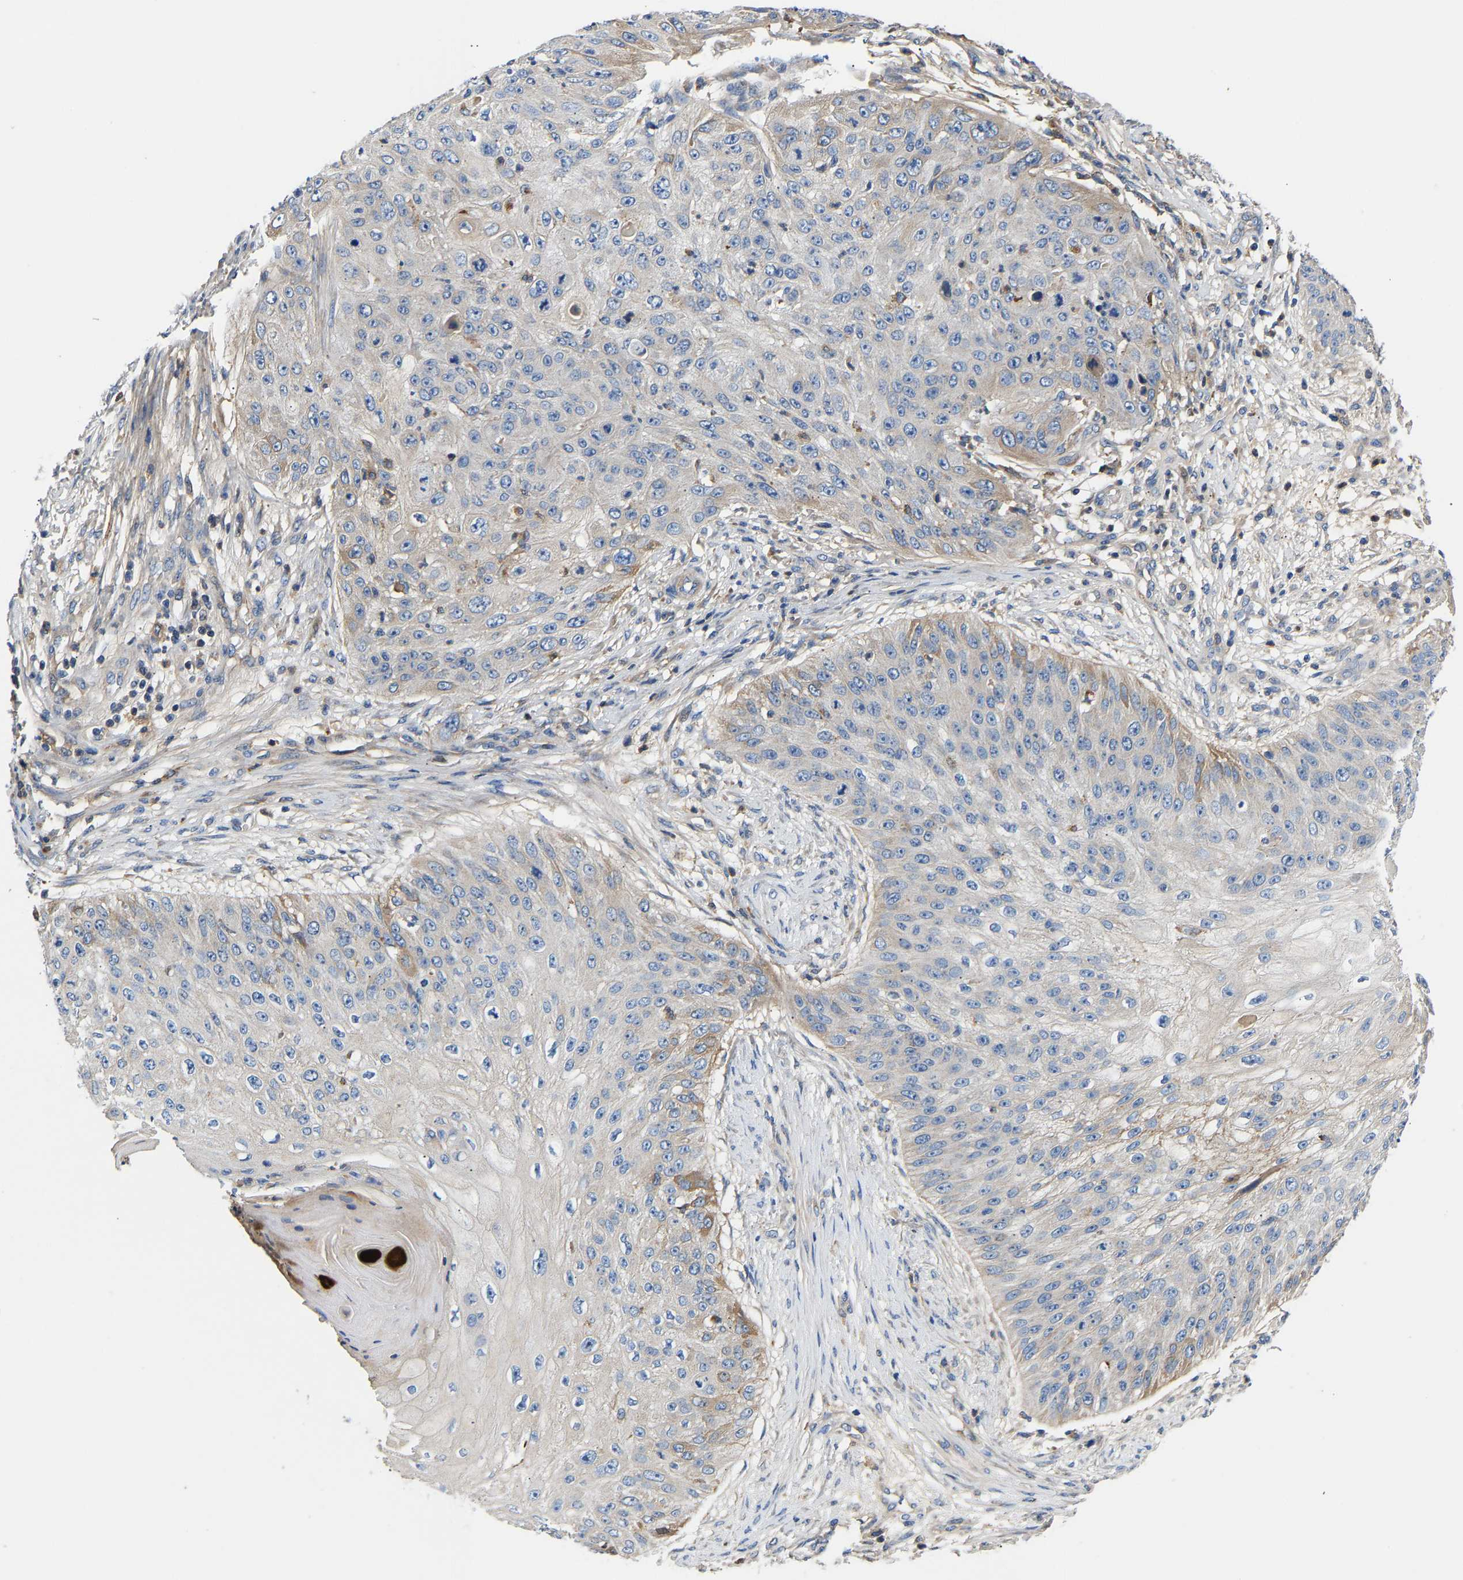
{"staining": {"intensity": "negative", "quantity": "none", "location": "none"}, "tissue": "skin cancer", "cell_type": "Tumor cells", "image_type": "cancer", "snomed": [{"axis": "morphology", "description": "Squamous cell carcinoma, NOS"}, {"axis": "topography", "description": "Skin"}], "caption": "Skin cancer was stained to show a protein in brown. There is no significant expression in tumor cells. (Brightfield microscopy of DAB (3,3'-diaminobenzidine) IHC at high magnification).", "gene": "CCDC171", "patient": {"sex": "female", "age": 80}}